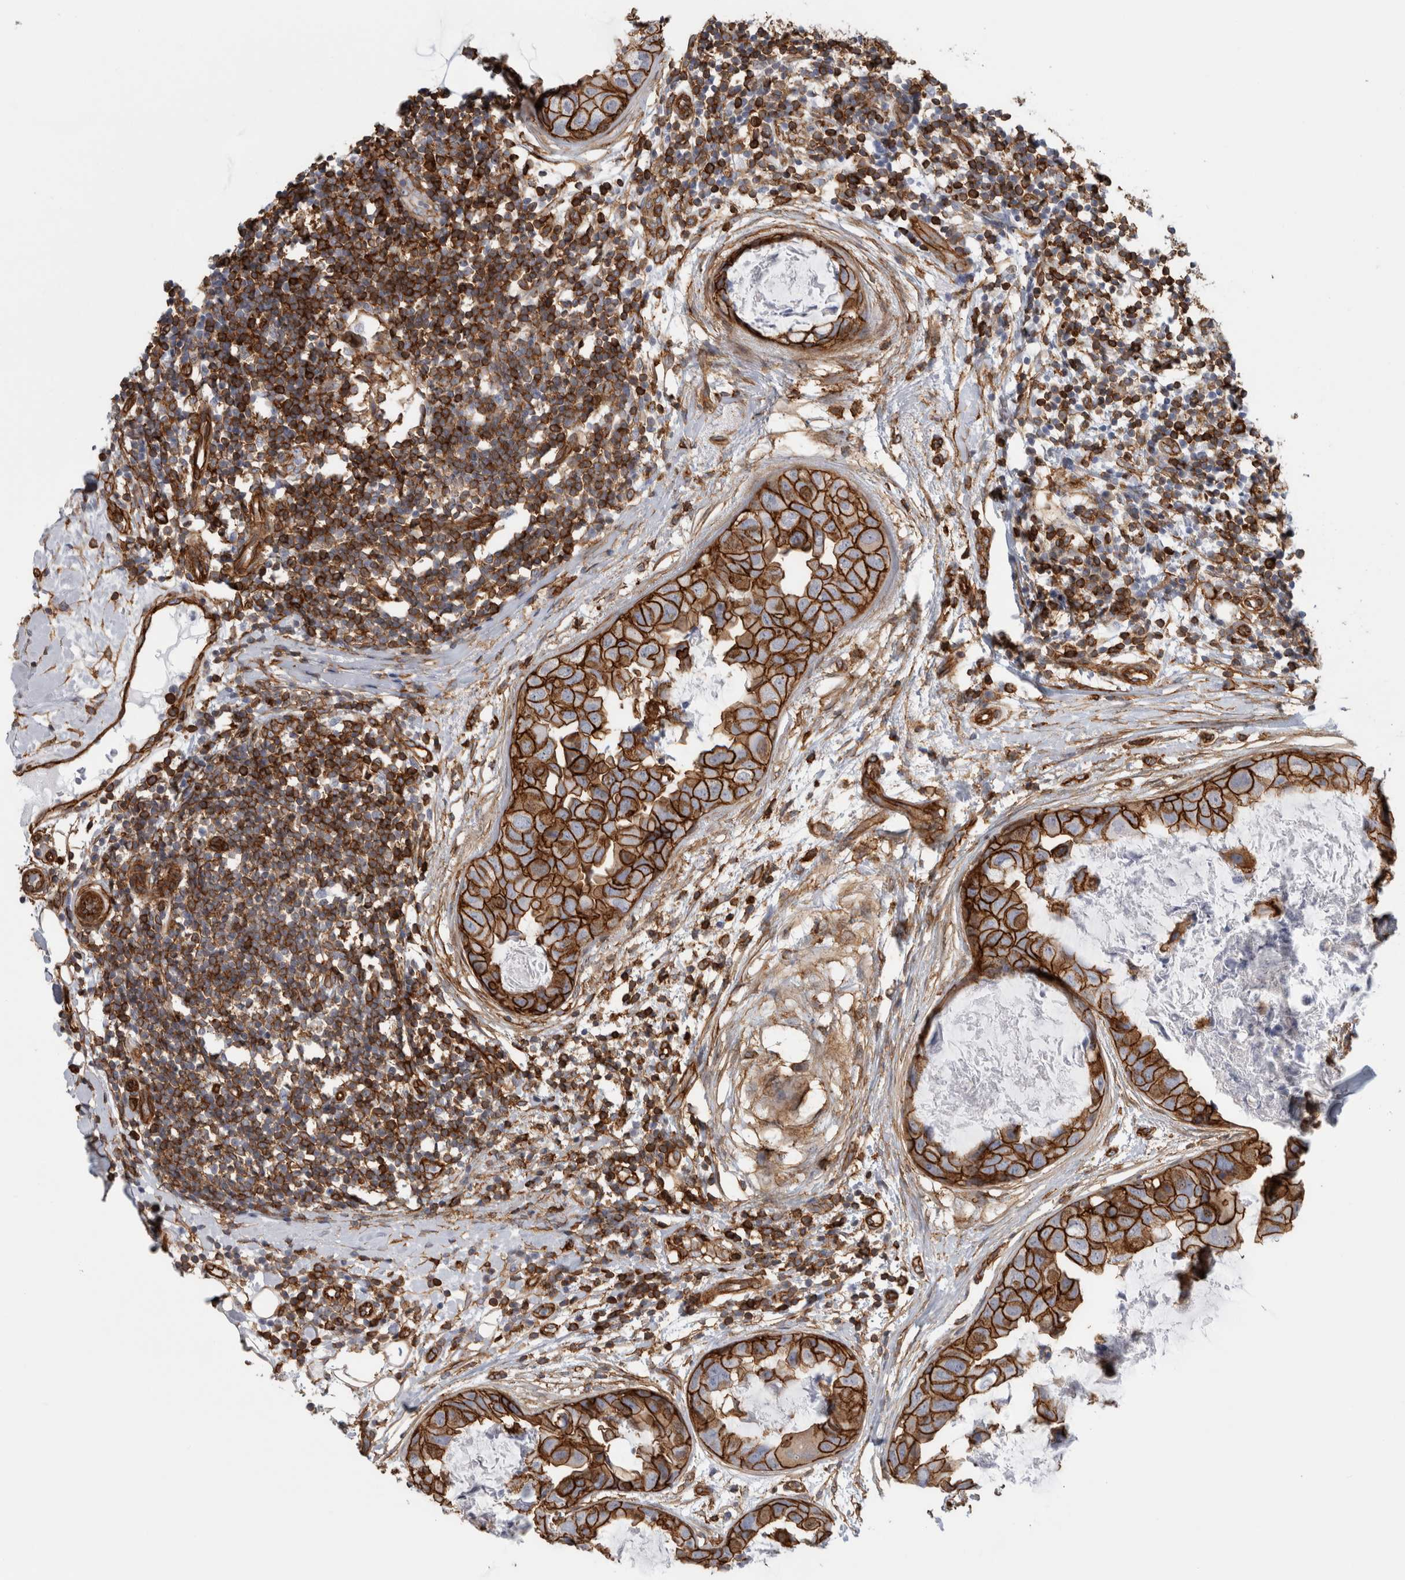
{"staining": {"intensity": "strong", "quantity": ">75%", "location": "cytoplasmic/membranous"}, "tissue": "breast cancer", "cell_type": "Tumor cells", "image_type": "cancer", "snomed": [{"axis": "morphology", "description": "Duct carcinoma"}, {"axis": "topography", "description": "Breast"}], "caption": "Intraductal carcinoma (breast) tissue shows strong cytoplasmic/membranous expression in about >75% of tumor cells", "gene": "AHNAK", "patient": {"sex": "female", "age": 40}}